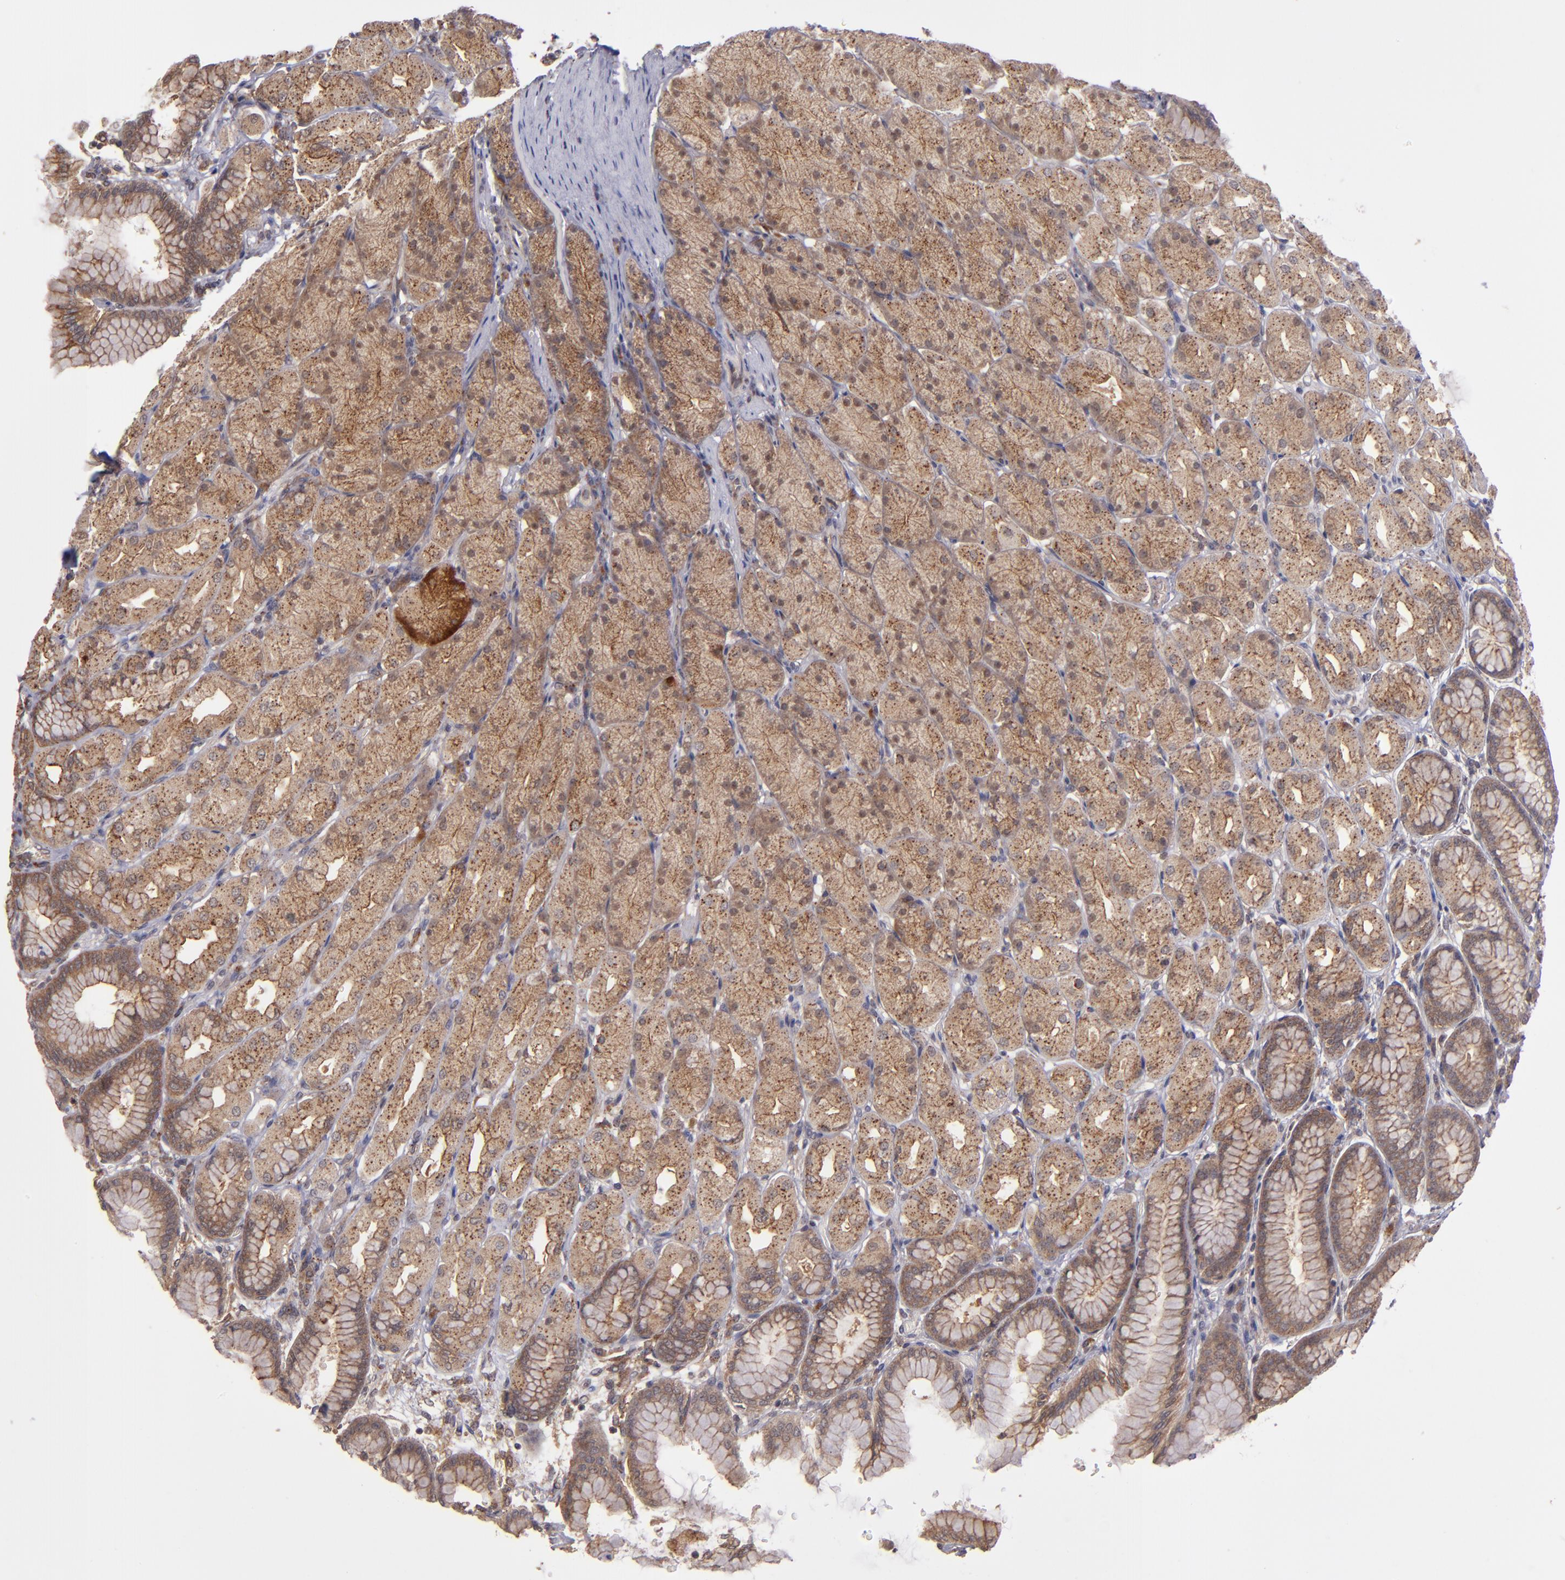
{"staining": {"intensity": "moderate", "quantity": ">75%", "location": "cytoplasmic/membranous"}, "tissue": "stomach", "cell_type": "Glandular cells", "image_type": "normal", "snomed": [{"axis": "morphology", "description": "Normal tissue, NOS"}, {"axis": "topography", "description": "Stomach, upper"}], "caption": "Immunohistochemistry staining of normal stomach, which demonstrates medium levels of moderate cytoplasmic/membranous staining in approximately >75% of glandular cells indicating moderate cytoplasmic/membranous protein expression. The staining was performed using DAB (brown) for protein detection and nuclei were counterstained in hematoxylin (blue).", "gene": "ZFYVE1", "patient": {"sex": "female", "age": 56}}